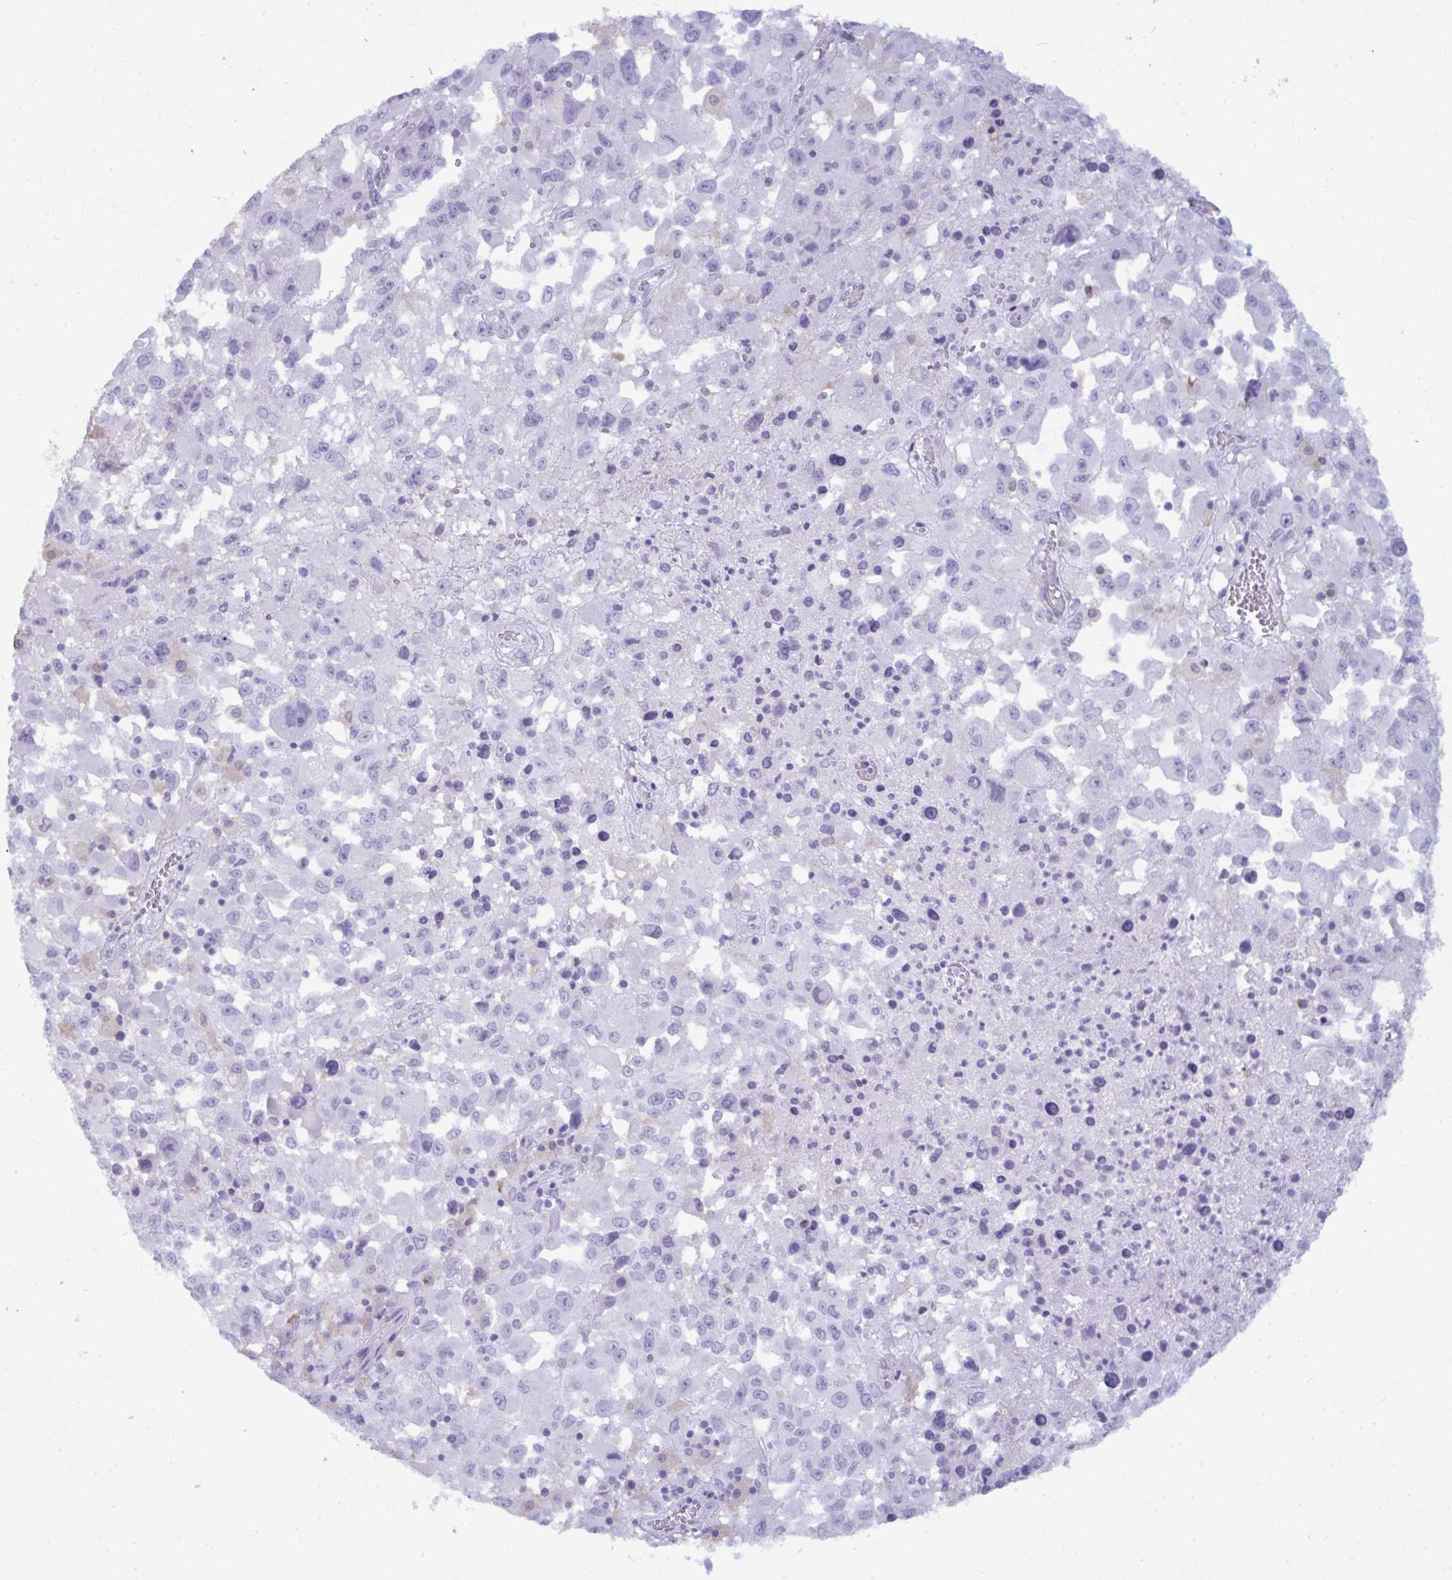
{"staining": {"intensity": "negative", "quantity": "none", "location": "none"}, "tissue": "melanoma", "cell_type": "Tumor cells", "image_type": "cancer", "snomed": [{"axis": "morphology", "description": "Malignant melanoma, Metastatic site"}, {"axis": "topography", "description": "Soft tissue"}], "caption": "This is an IHC photomicrograph of human melanoma. There is no expression in tumor cells.", "gene": "ANKRD60", "patient": {"sex": "male", "age": 50}}